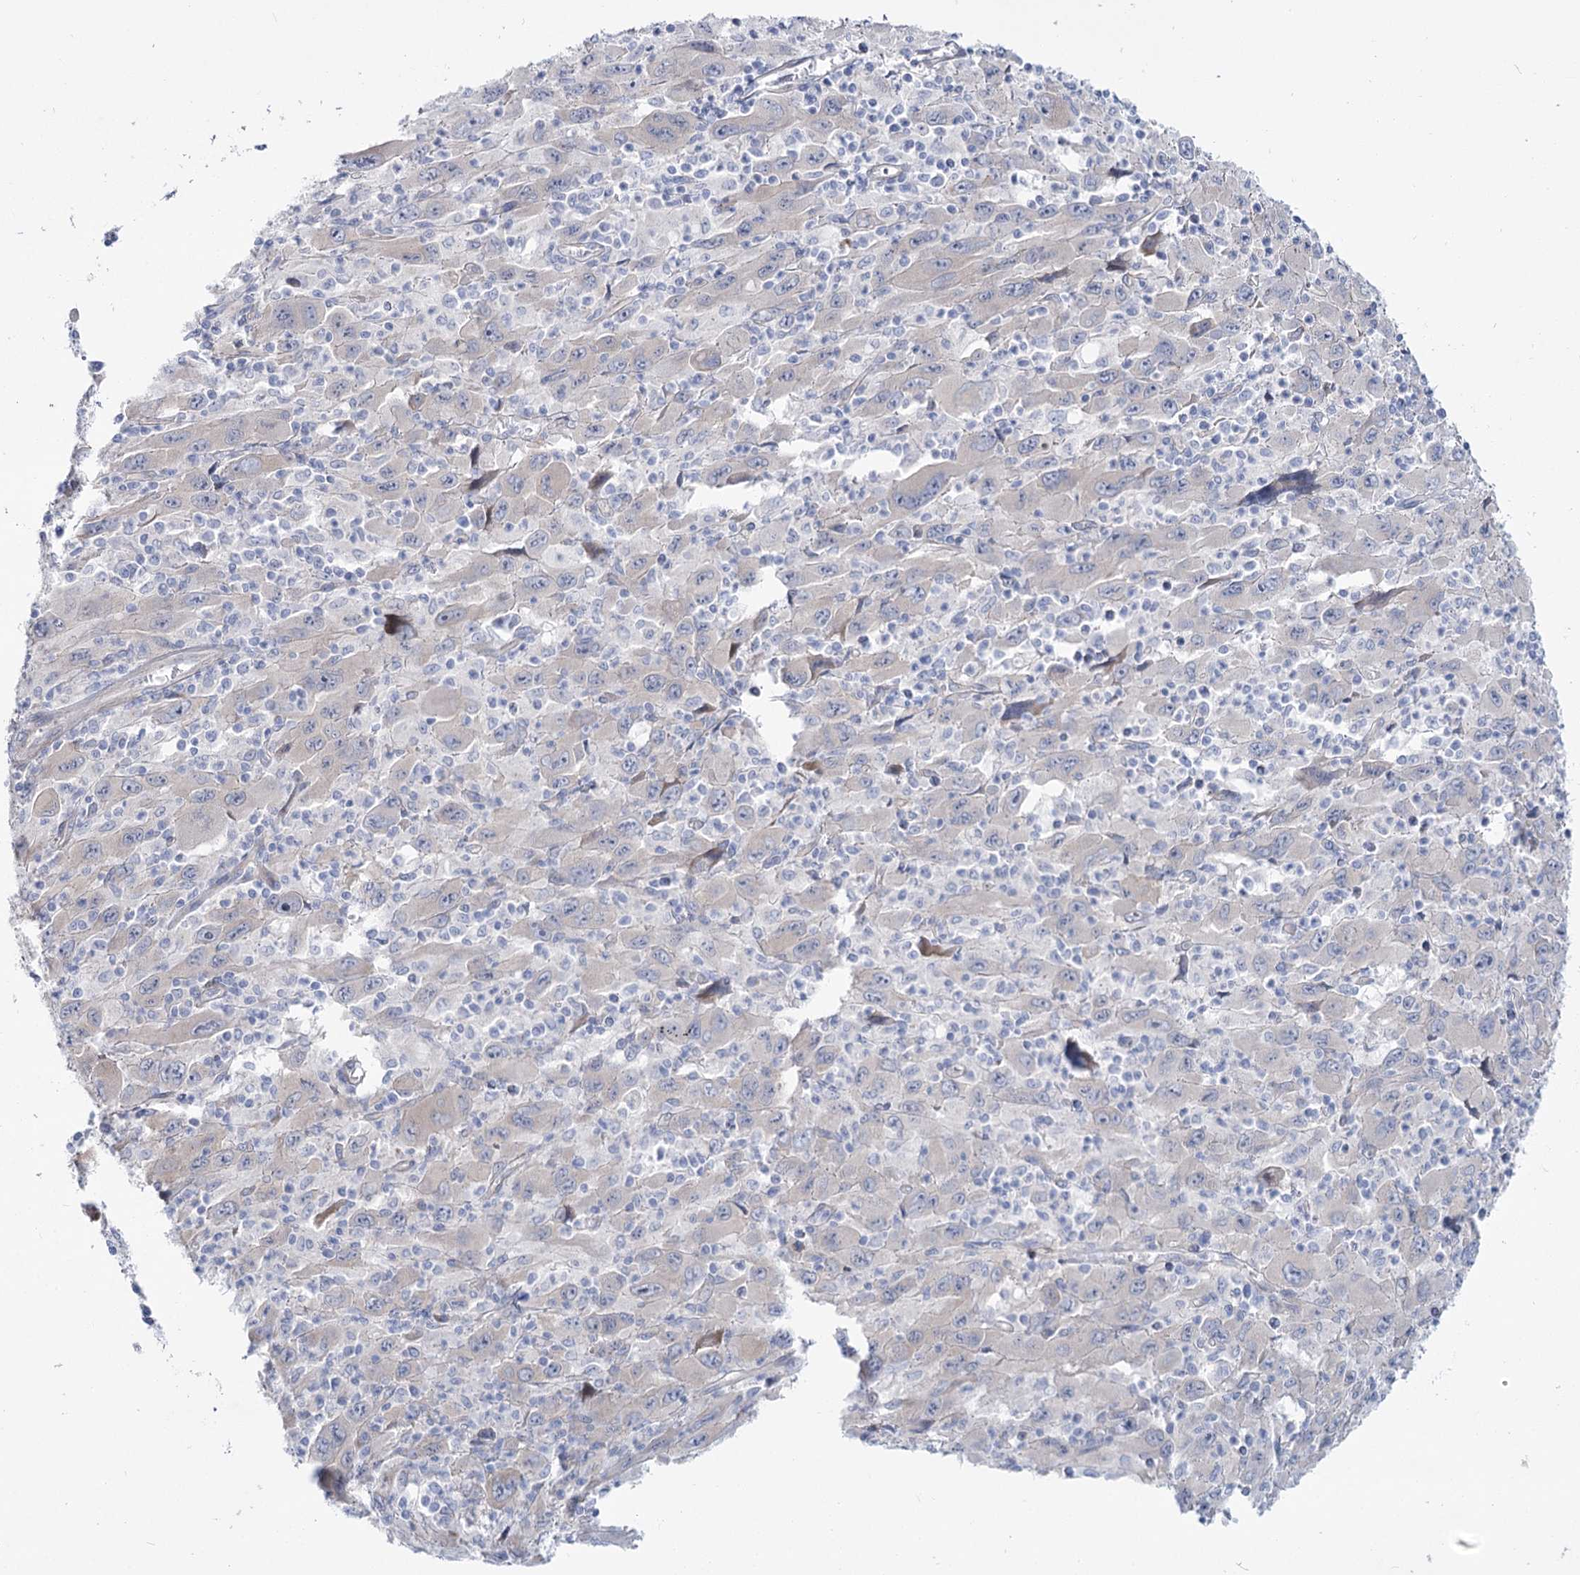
{"staining": {"intensity": "negative", "quantity": "none", "location": "none"}, "tissue": "melanoma", "cell_type": "Tumor cells", "image_type": "cancer", "snomed": [{"axis": "morphology", "description": "Malignant melanoma, Metastatic site"}, {"axis": "topography", "description": "Skin"}], "caption": "A micrograph of human melanoma is negative for staining in tumor cells.", "gene": "SUOX", "patient": {"sex": "female", "age": 56}}